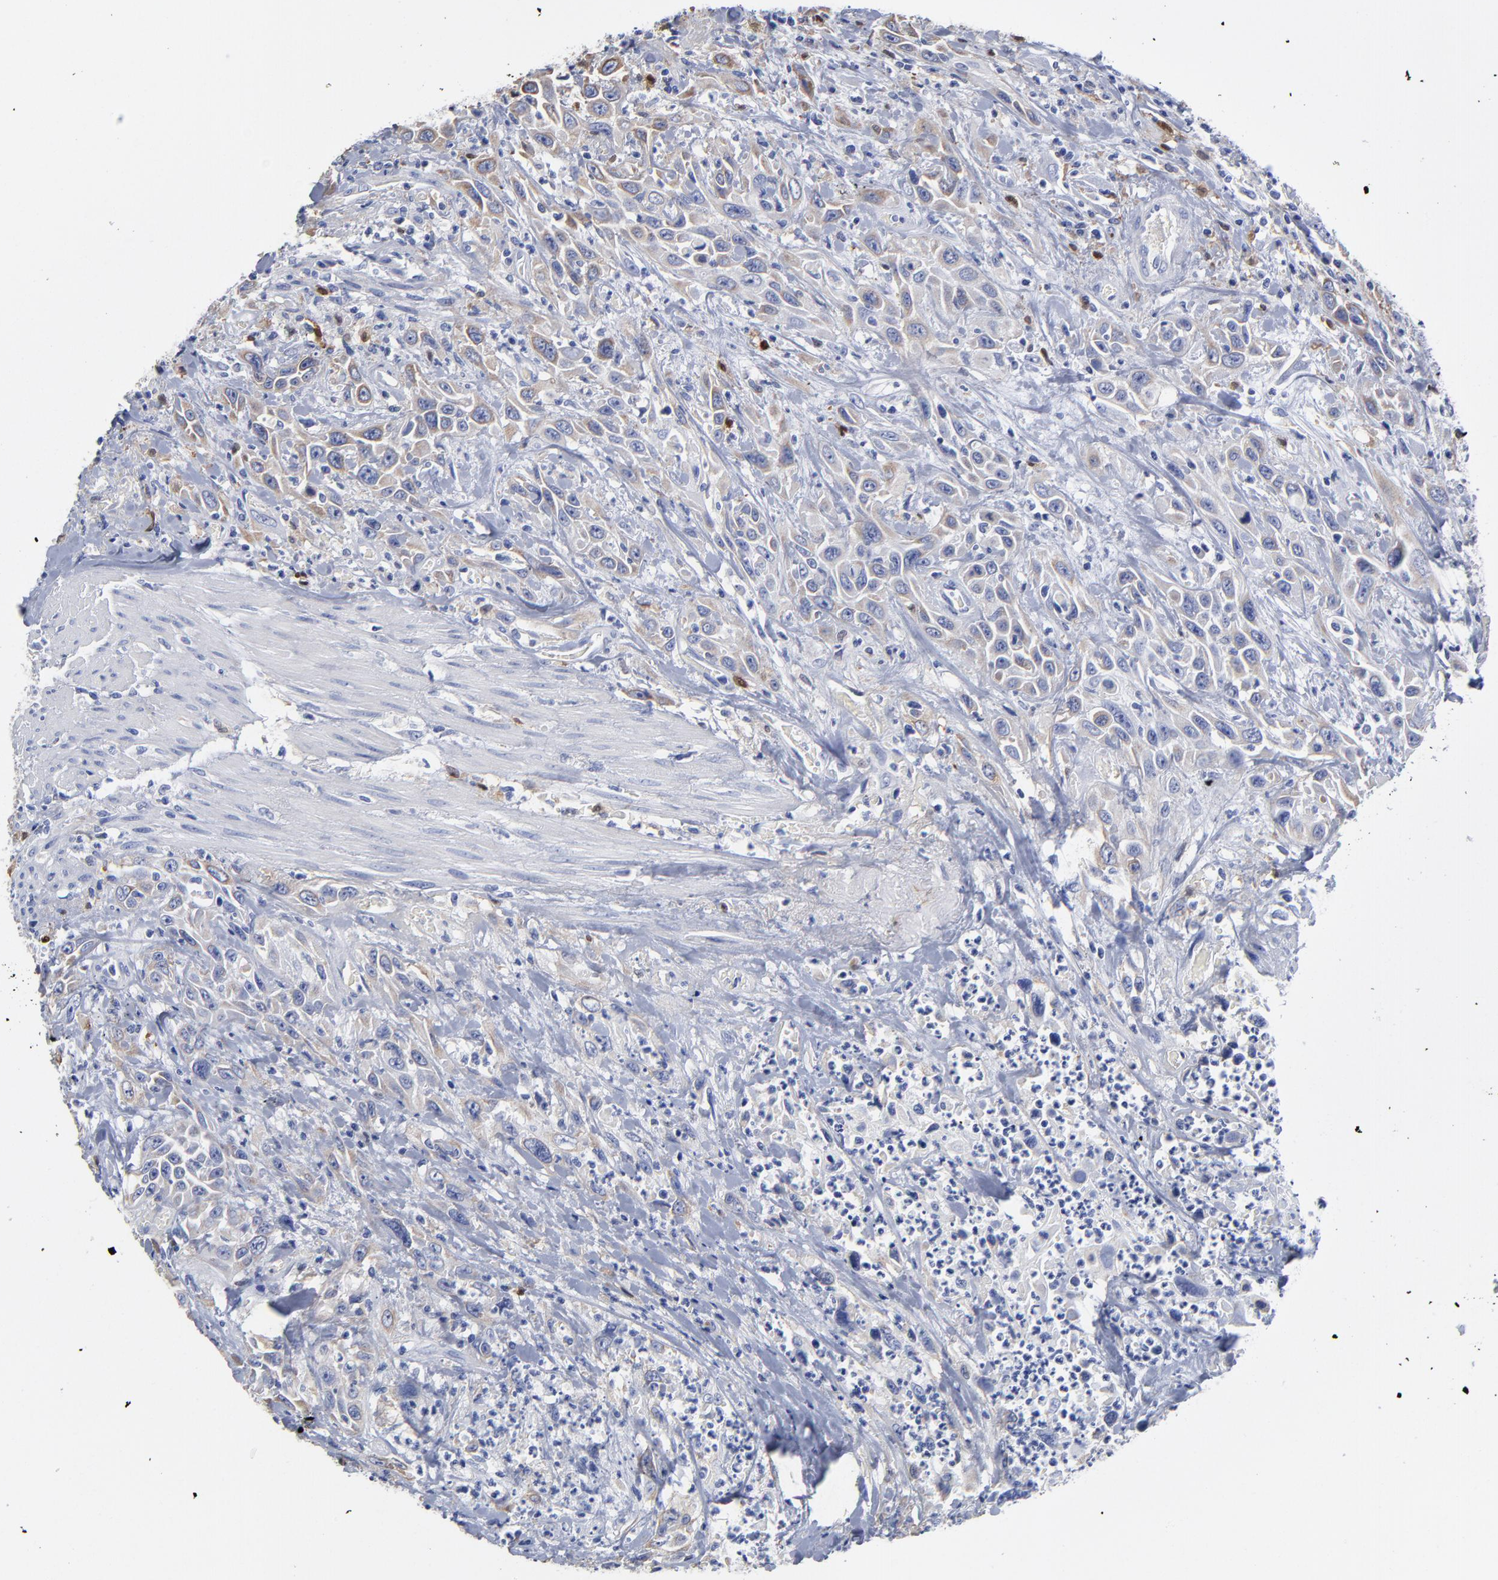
{"staining": {"intensity": "weak", "quantity": "25%-75%", "location": "cytoplasmic/membranous"}, "tissue": "urothelial cancer", "cell_type": "Tumor cells", "image_type": "cancer", "snomed": [{"axis": "morphology", "description": "Urothelial carcinoma, High grade"}, {"axis": "topography", "description": "Urinary bladder"}], "caption": "Immunohistochemistry staining of urothelial cancer, which displays low levels of weak cytoplasmic/membranous positivity in approximately 25%-75% of tumor cells indicating weak cytoplasmic/membranous protein expression. The staining was performed using DAB (3,3'-diaminobenzidine) (brown) for protein detection and nuclei were counterstained in hematoxylin (blue).", "gene": "PTP4A1", "patient": {"sex": "female", "age": 84}}